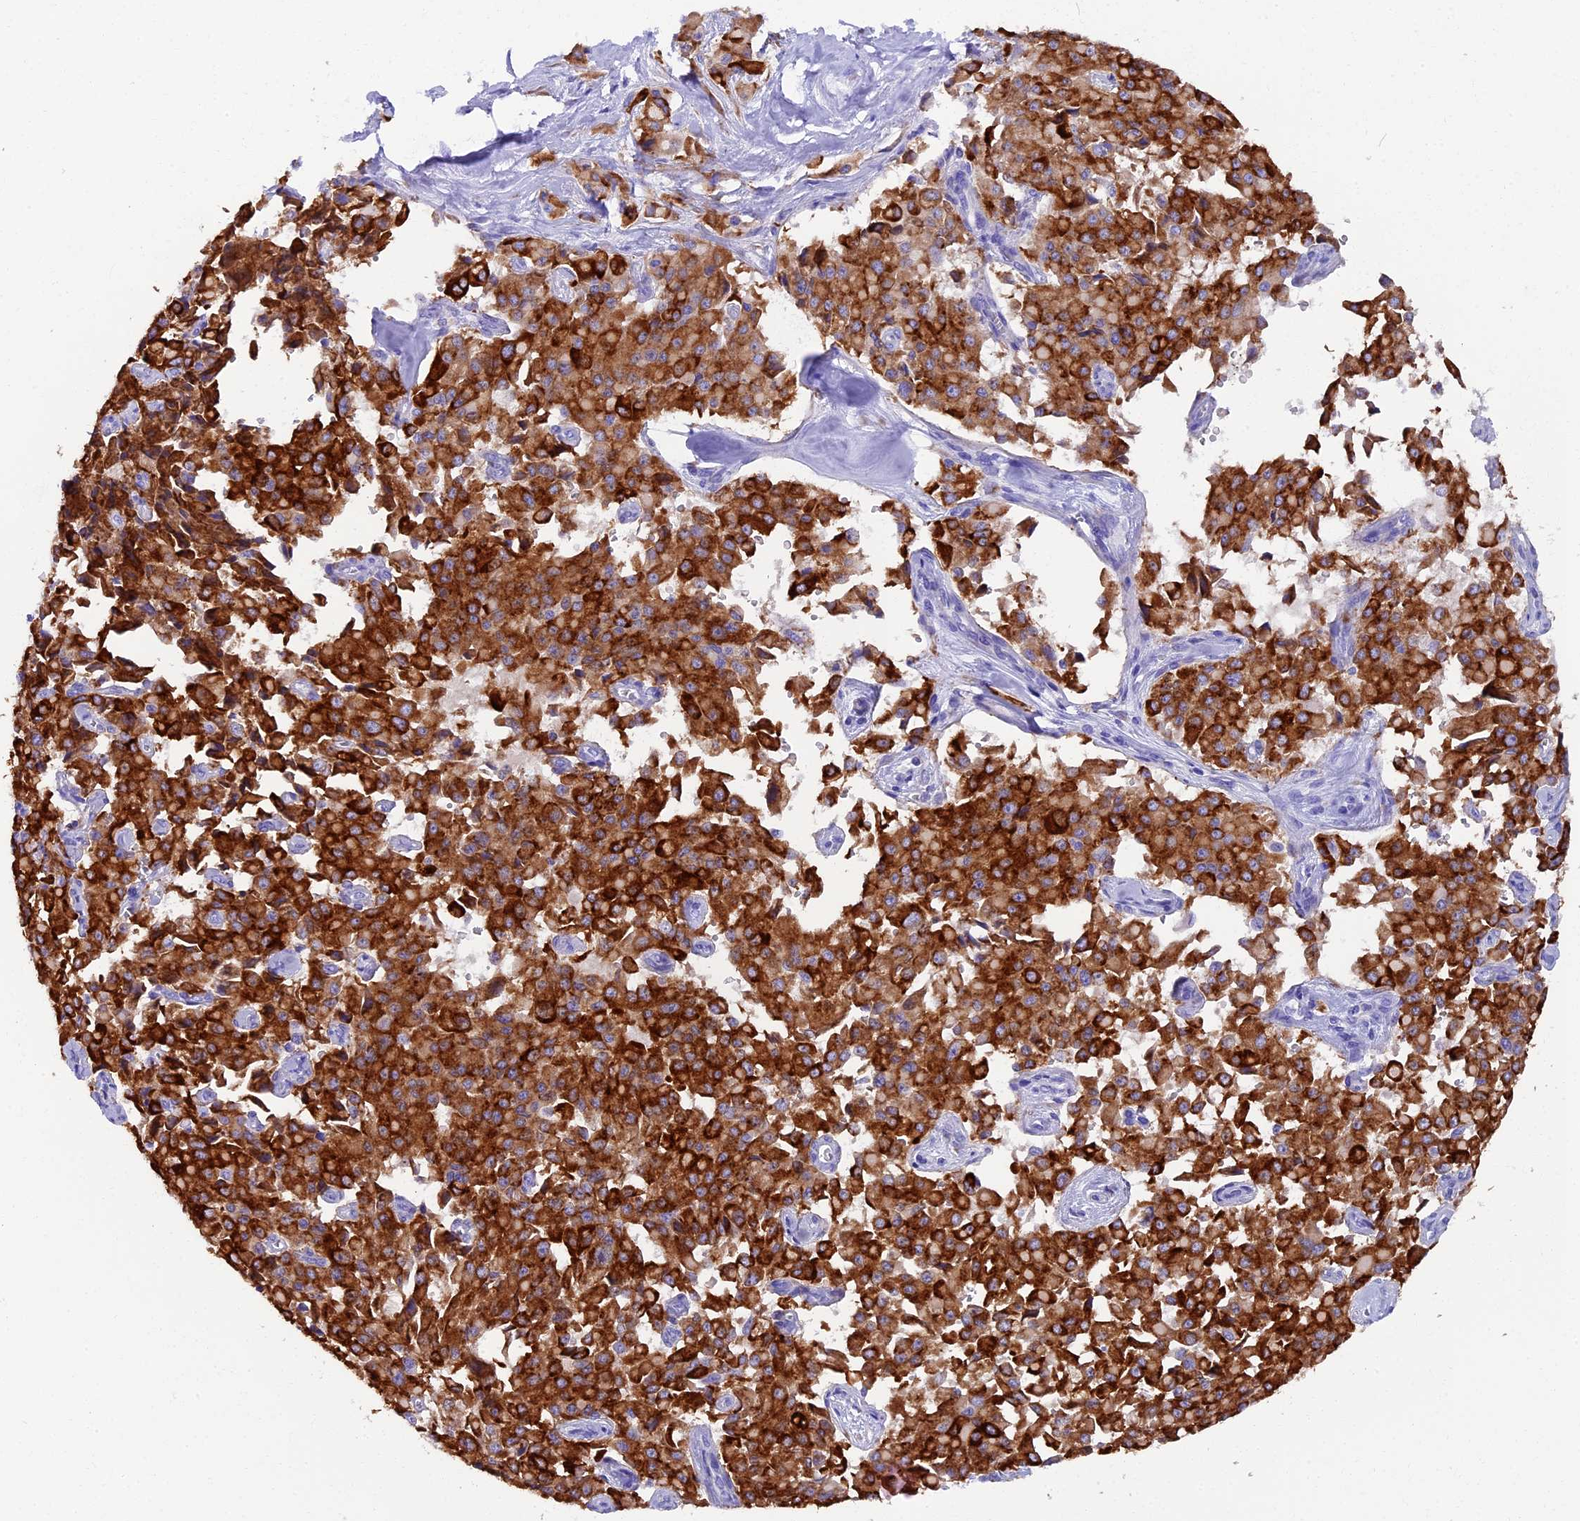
{"staining": {"intensity": "strong", "quantity": ">75%", "location": "cytoplasmic/membranous"}, "tissue": "pancreatic cancer", "cell_type": "Tumor cells", "image_type": "cancer", "snomed": [{"axis": "morphology", "description": "Adenocarcinoma, NOS"}, {"axis": "topography", "description": "Pancreas"}], "caption": "Immunohistochemistry histopathology image of human pancreatic cancer stained for a protein (brown), which shows high levels of strong cytoplasmic/membranous expression in approximately >75% of tumor cells.", "gene": "FKBP11", "patient": {"sex": "male", "age": 65}}